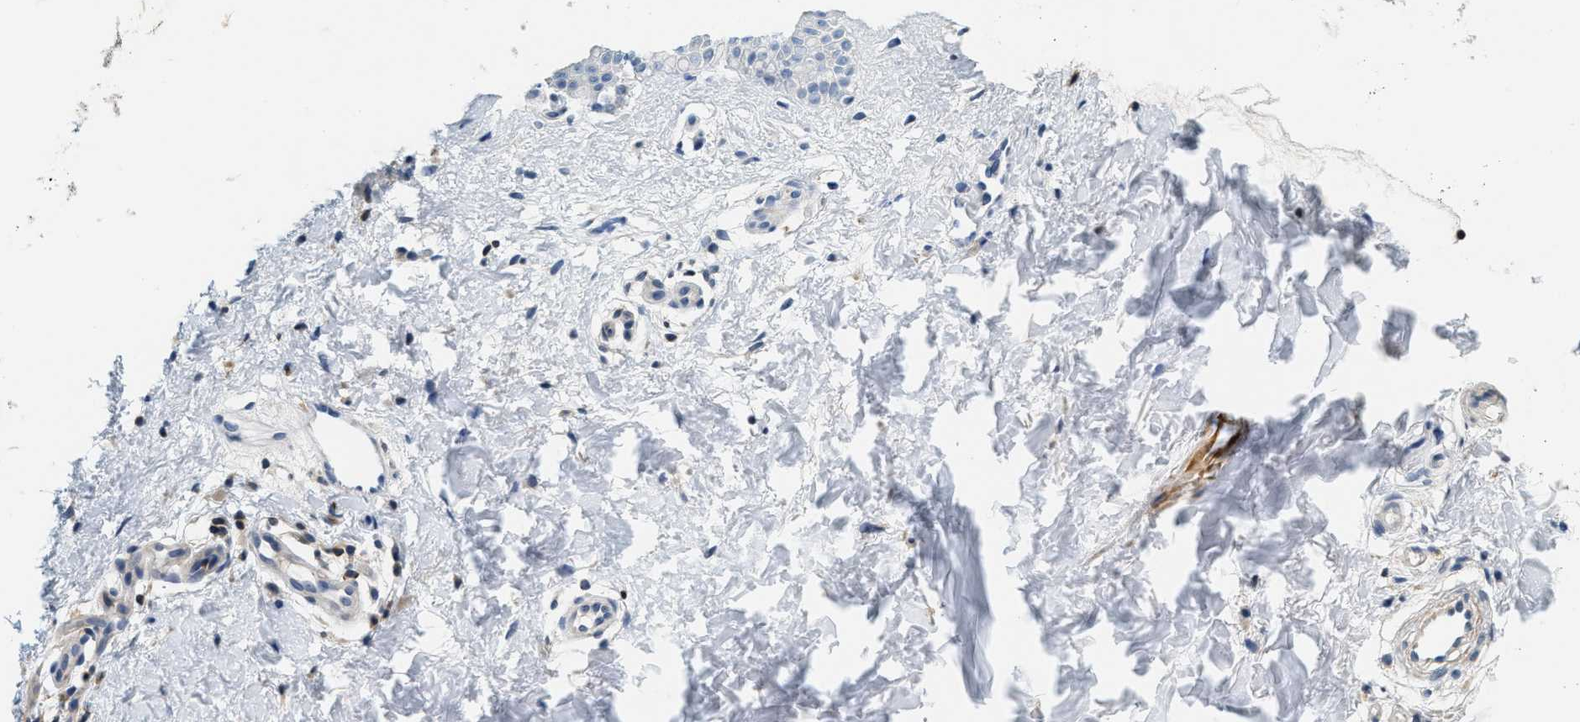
{"staining": {"intensity": "negative", "quantity": "none", "location": "none"}, "tissue": "skin", "cell_type": "Fibroblasts", "image_type": "normal", "snomed": [{"axis": "morphology", "description": "Normal tissue, NOS"}, {"axis": "morphology", "description": "Malignant melanoma, Metastatic site"}, {"axis": "topography", "description": "Skin"}], "caption": "High power microscopy histopathology image of an IHC photomicrograph of unremarkable skin, revealing no significant positivity in fibroblasts.", "gene": "SAMD9", "patient": {"sex": "male", "age": 41}}